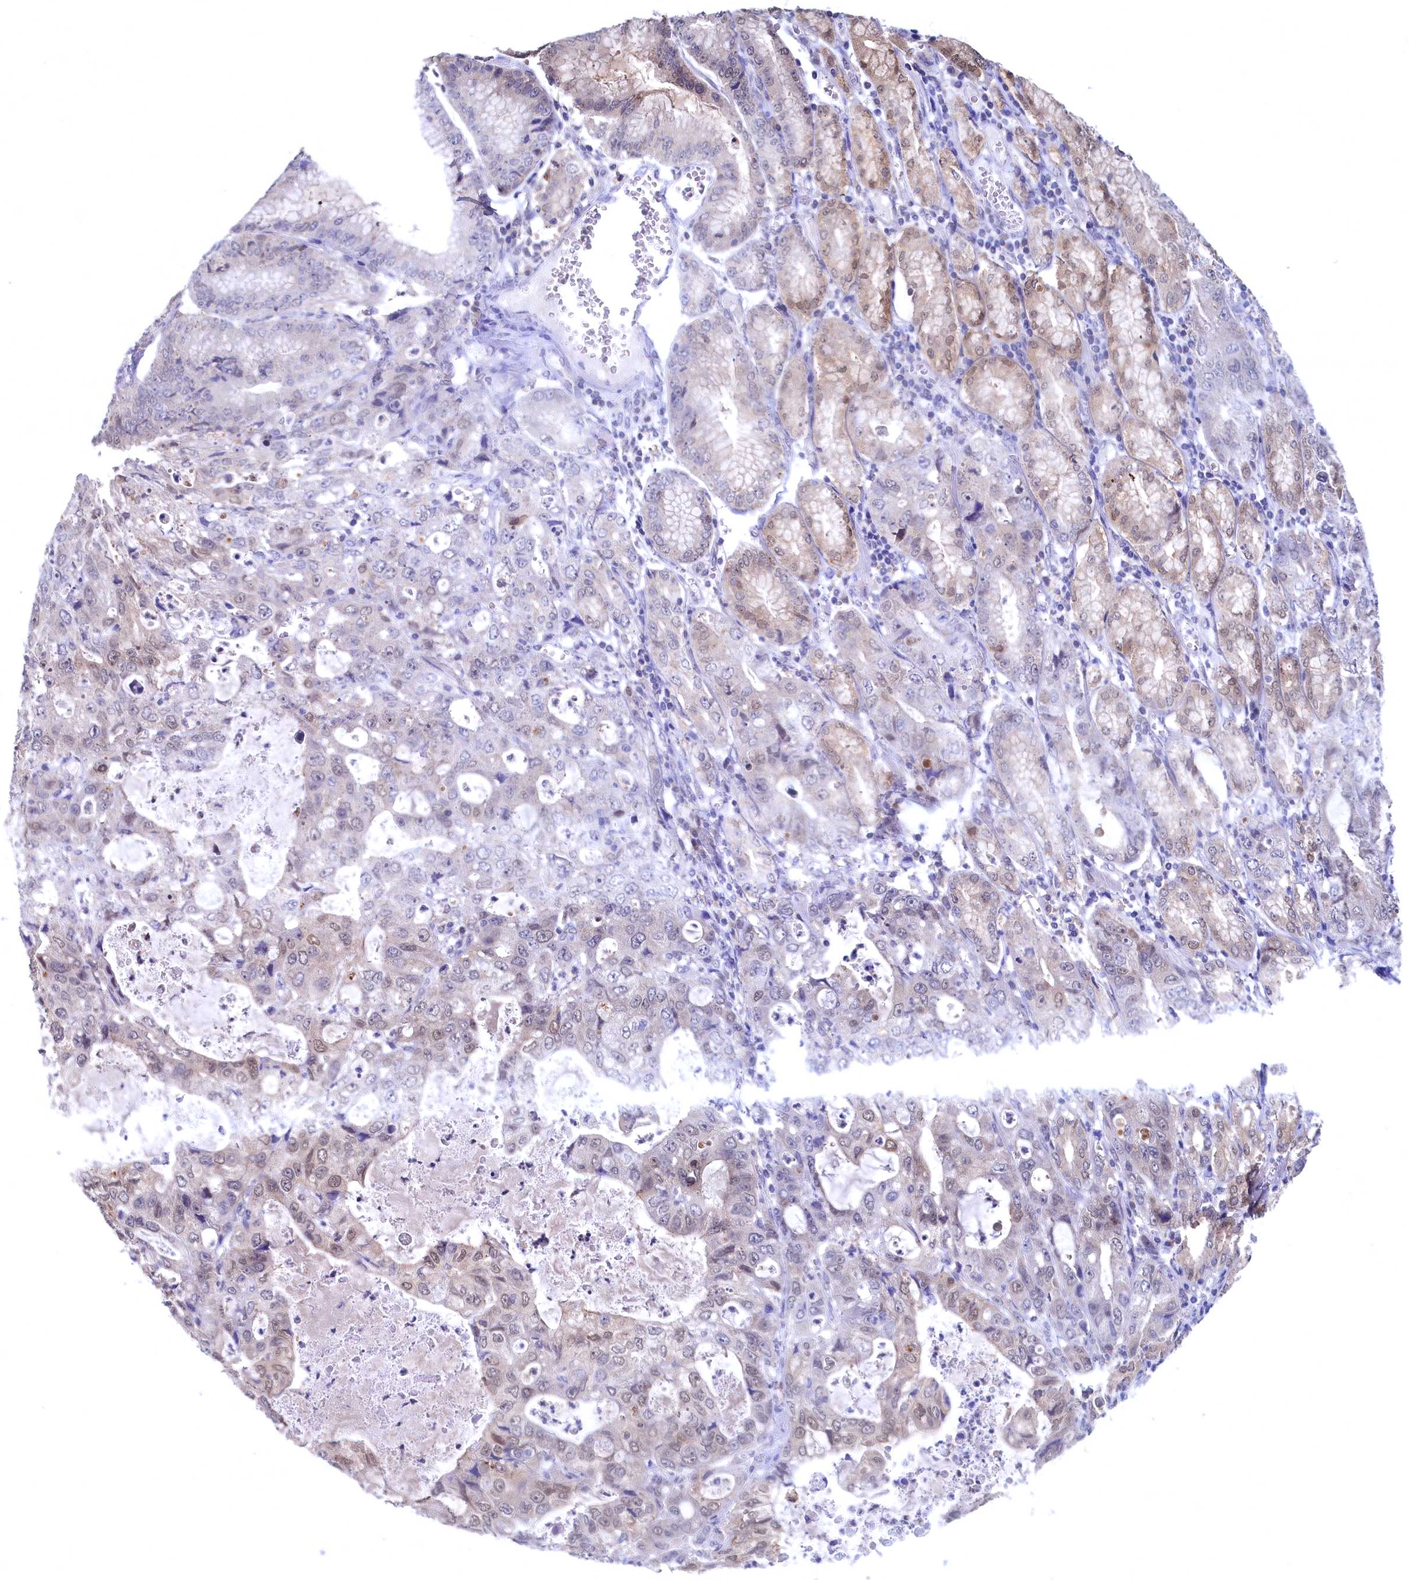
{"staining": {"intensity": "weak", "quantity": "<25%", "location": "nuclear"}, "tissue": "stomach cancer", "cell_type": "Tumor cells", "image_type": "cancer", "snomed": [{"axis": "morphology", "description": "Adenocarcinoma, NOS"}, {"axis": "topography", "description": "Stomach, lower"}], "caption": "Image shows no protein positivity in tumor cells of stomach cancer tissue.", "gene": "C11orf54", "patient": {"sex": "female", "age": 43}}